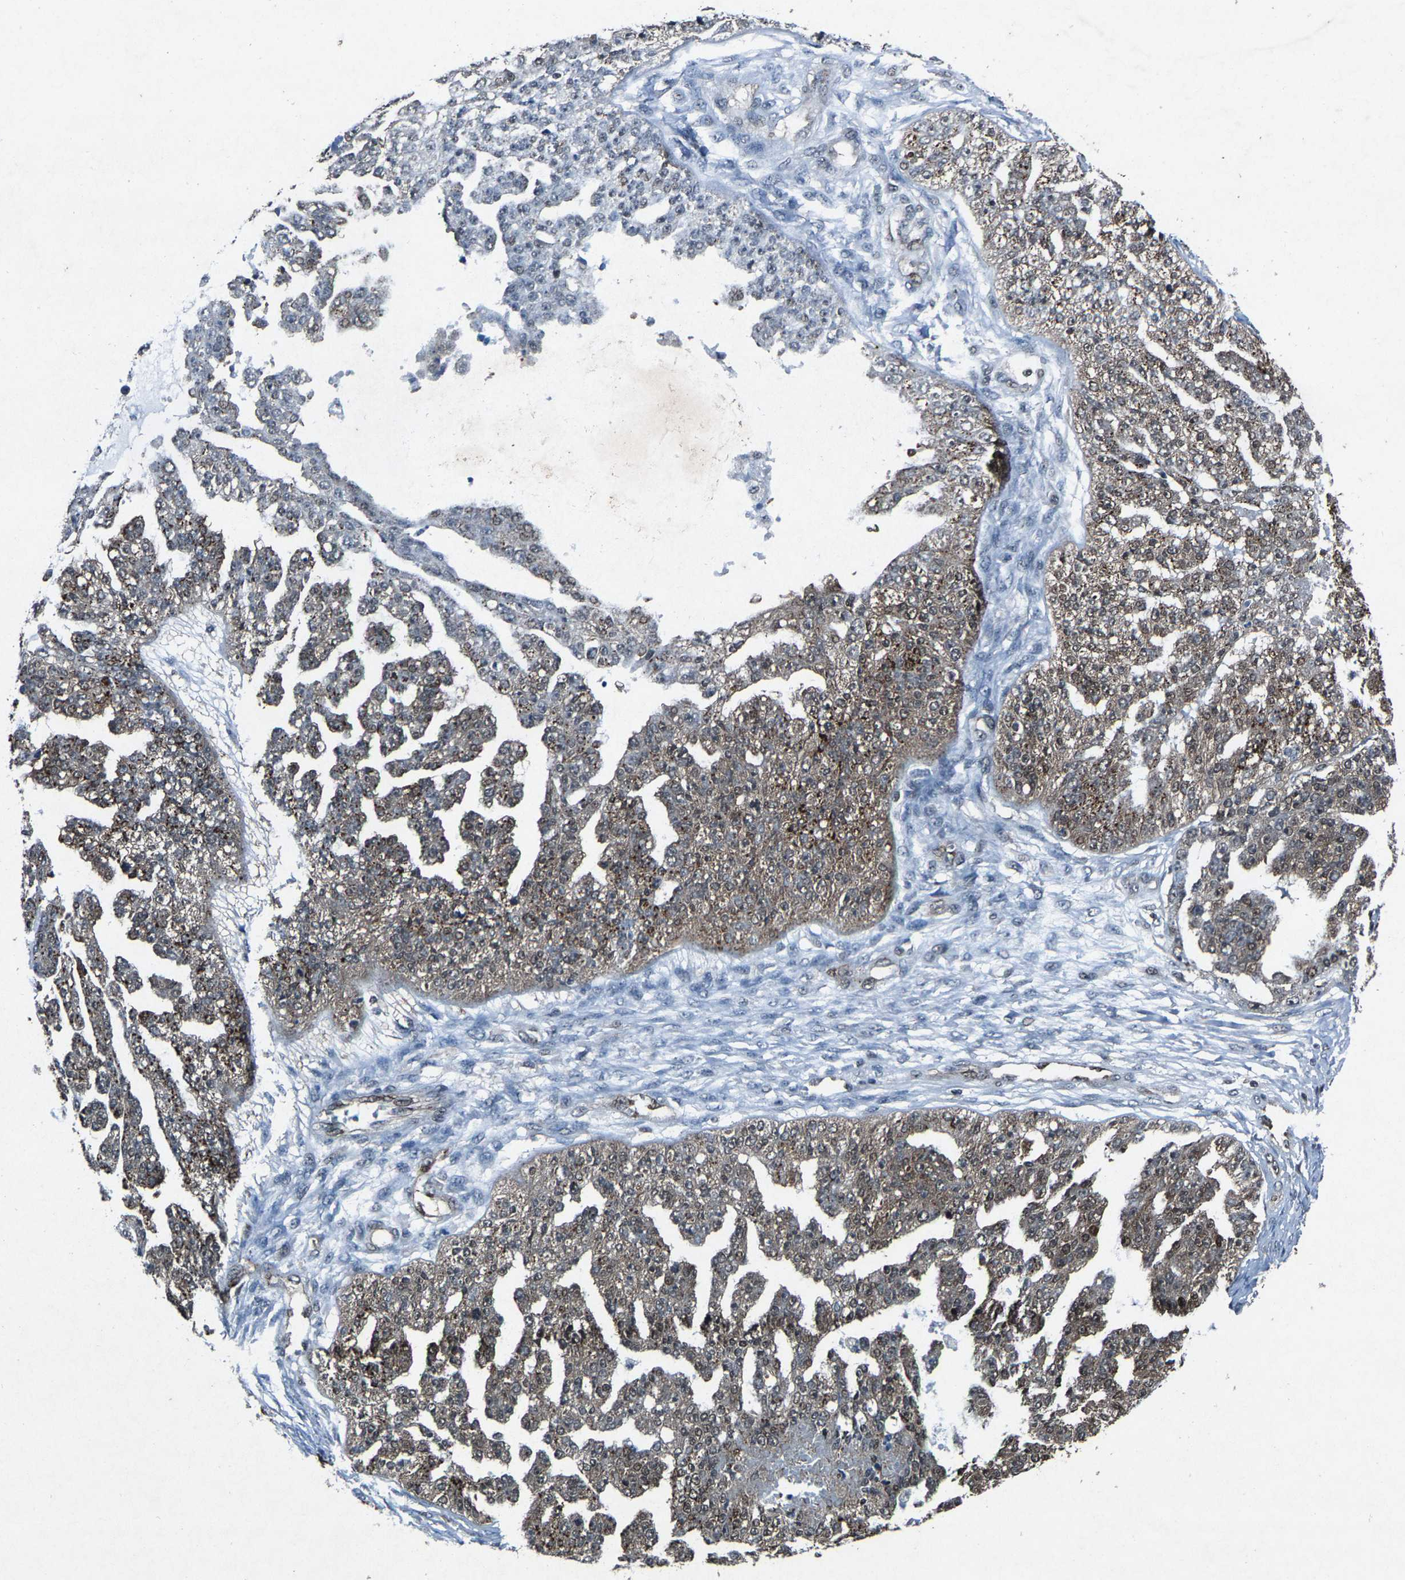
{"staining": {"intensity": "weak", "quantity": ">75%", "location": "cytoplasmic/membranous,nuclear"}, "tissue": "ovarian cancer", "cell_type": "Tumor cells", "image_type": "cancer", "snomed": [{"axis": "morphology", "description": "Cystadenocarcinoma, serous, NOS"}, {"axis": "topography", "description": "Ovary"}], "caption": "The photomicrograph reveals a brown stain indicating the presence of a protein in the cytoplasmic/membranous and nuclear of tumor cells in ovarian cancer.", "gene": "ATXN3", "patient": {"sex": "female", "age": 58}}